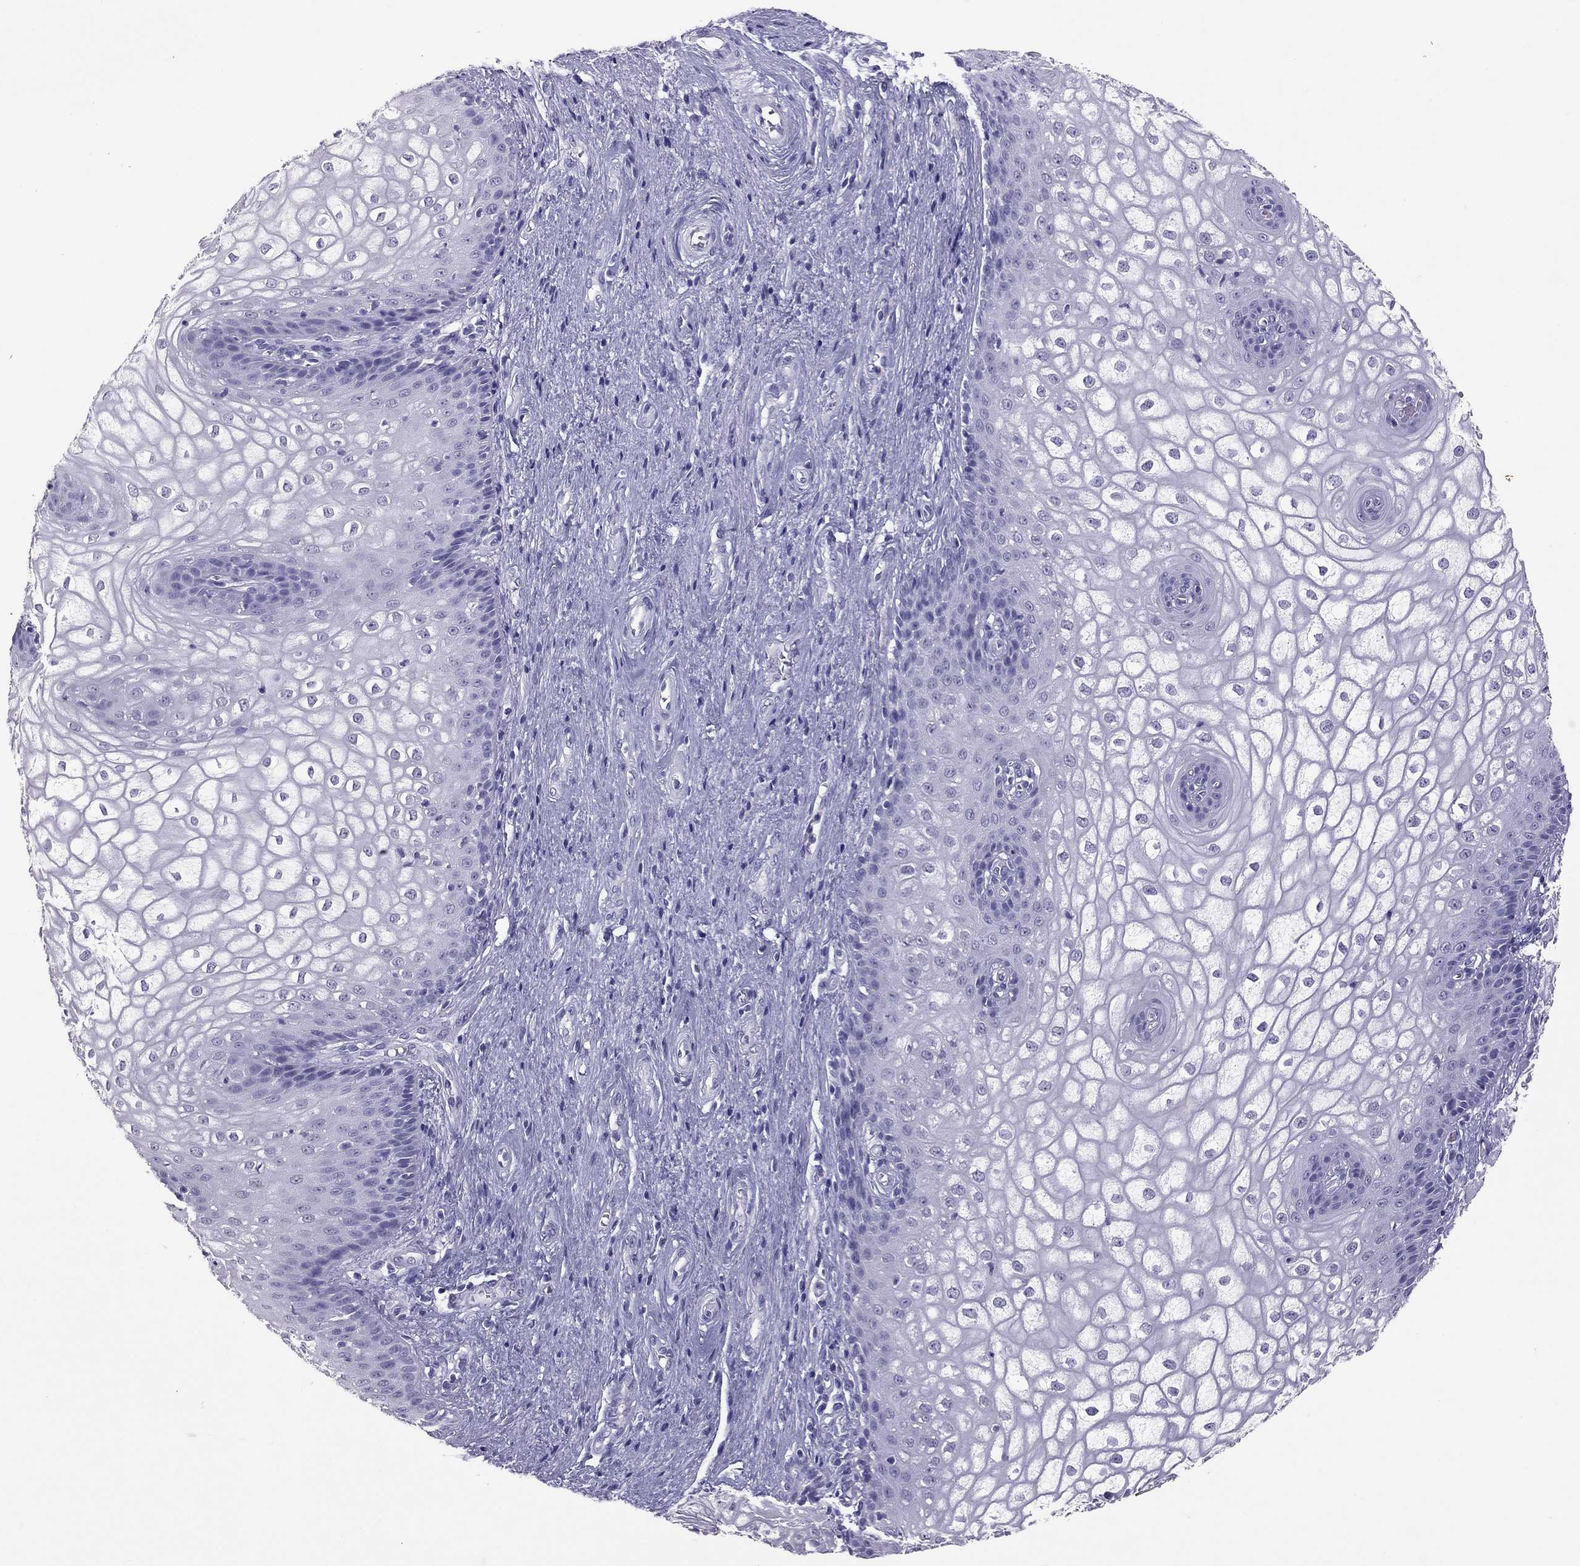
{"staining": {"intensity": "negative", "quantity": "none", "location": "none"}, "tissue": "vagina", "cell_type": "Squamous epithelial cells", "image_type": "normal", "snomed": [{"axis": "morphology", "description": "Normal tissue, NOS"}, {"axis": "topography", "description": "Vagina"}], "caption": "A high-resolution photomicrograph shows immunohistochemistry staining of unremarkable vagina, which demonstrates no significant positivity in squamous epithelial cells.", "gene": "PSMB11", "patient": {"sex": "female", "age": 34}}